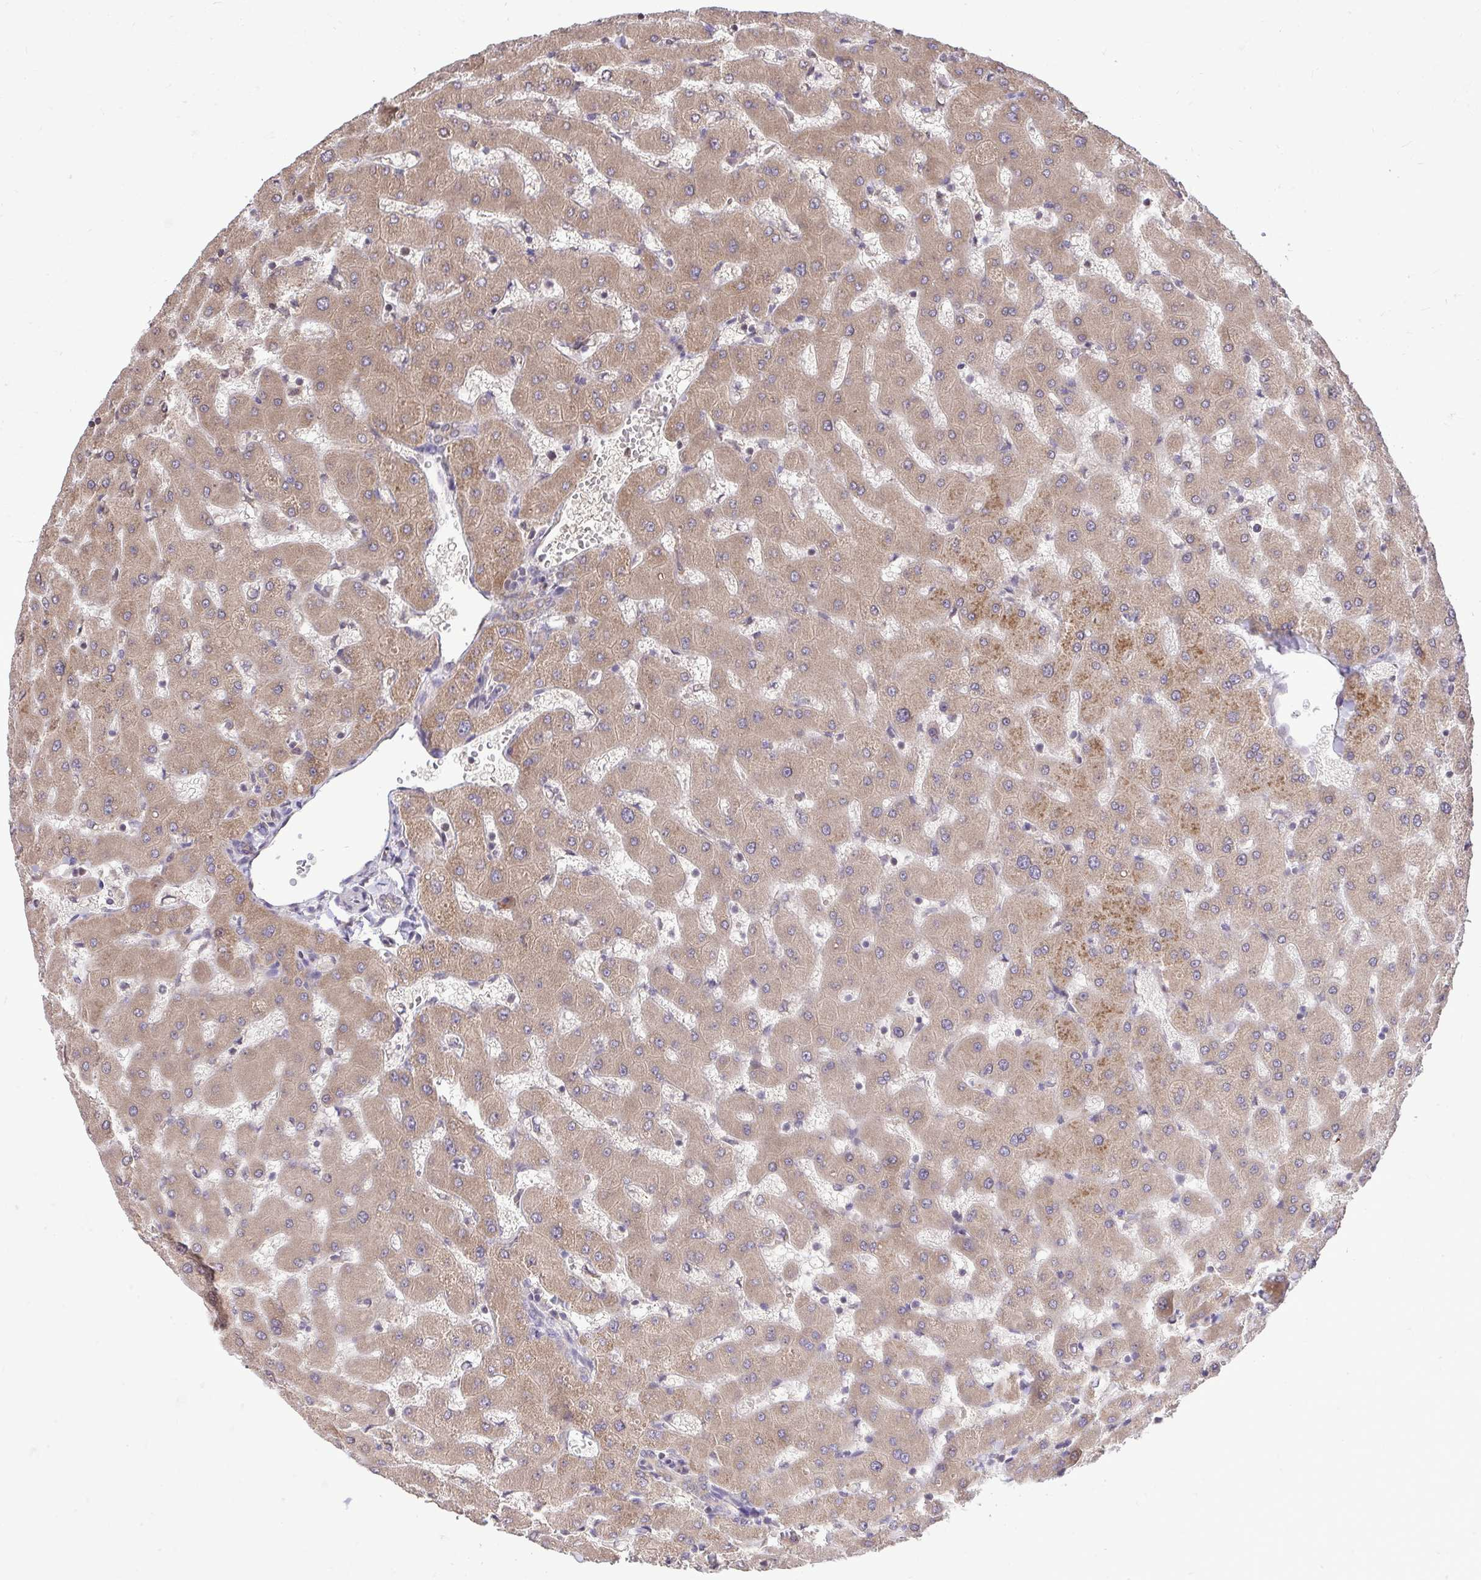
{"staining": {"intensity": "weak", "quantity": ">75%", "location": "cytoplasmic/membranous"}, "tissue": "liver", "cell_type": "Cholangiocytes", "image_type": "normal", "snomed": [{"axis": "morphology", "description": "Normal tissue, NOS"}, {"axis": "topography", "description": "Liver"}], "caption": "Immunohistochemistry (IHC) (DAB) staining of benign human liver displays weak cytoplasmic/membranous protein expression in about >75% of cholangiocytes.", "gene": "METTL9", "patient": {"sex": "female", "age": 63}}